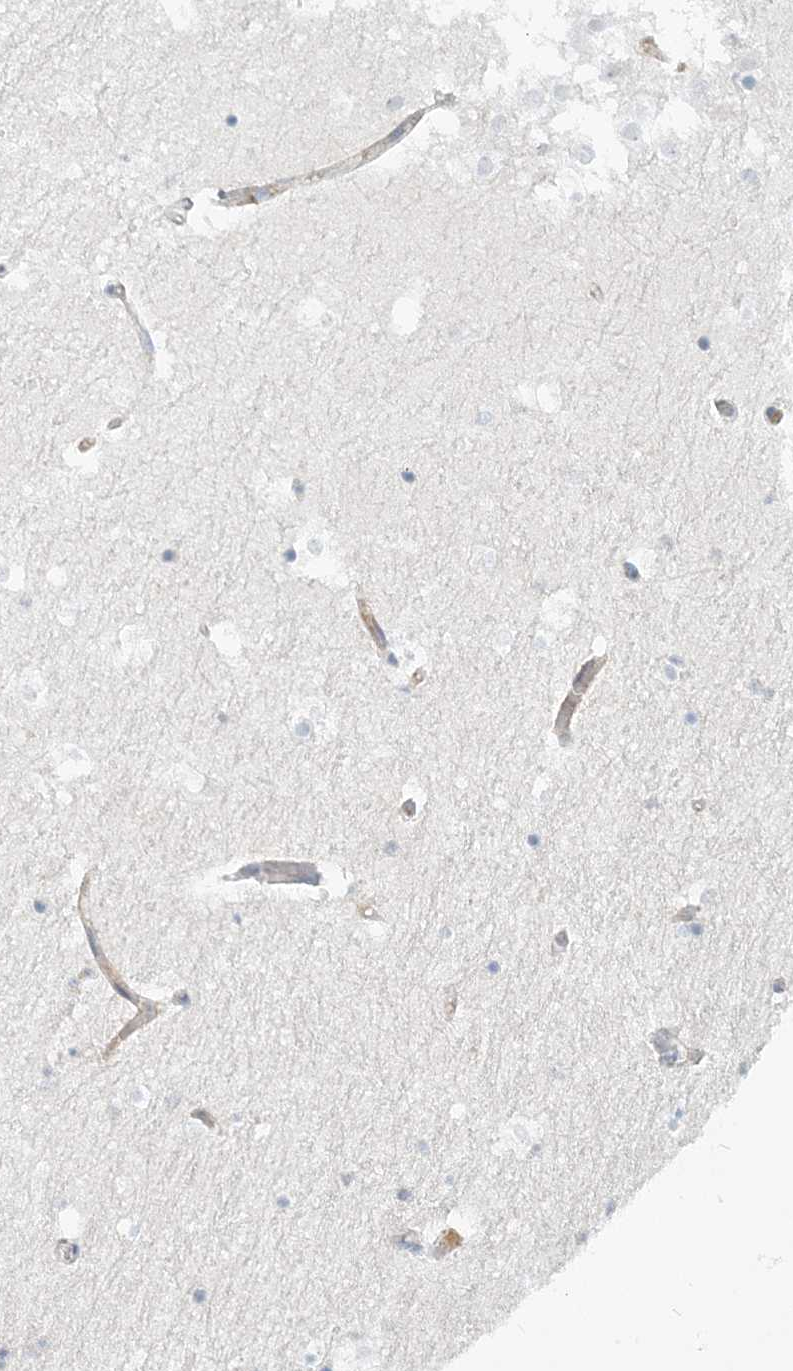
{"staining": {"intensity": "negative", "quantity": "none", "location": "none"}, "tissue": "hippocampus", "cell_type": "Glial cells", "image_type": "normal", "snomed": [{"axis": "morphology", "description": "Normal tissue, NOS"}, {"axis": "topography", "description": "Hippocampus"}], "caption": "Unremarkable hippocampus was stained to show a protein in brown. There is no significant staining in glial cells.", "gene": "NAA11", "patient": {"sex": "female", "age": 52}}